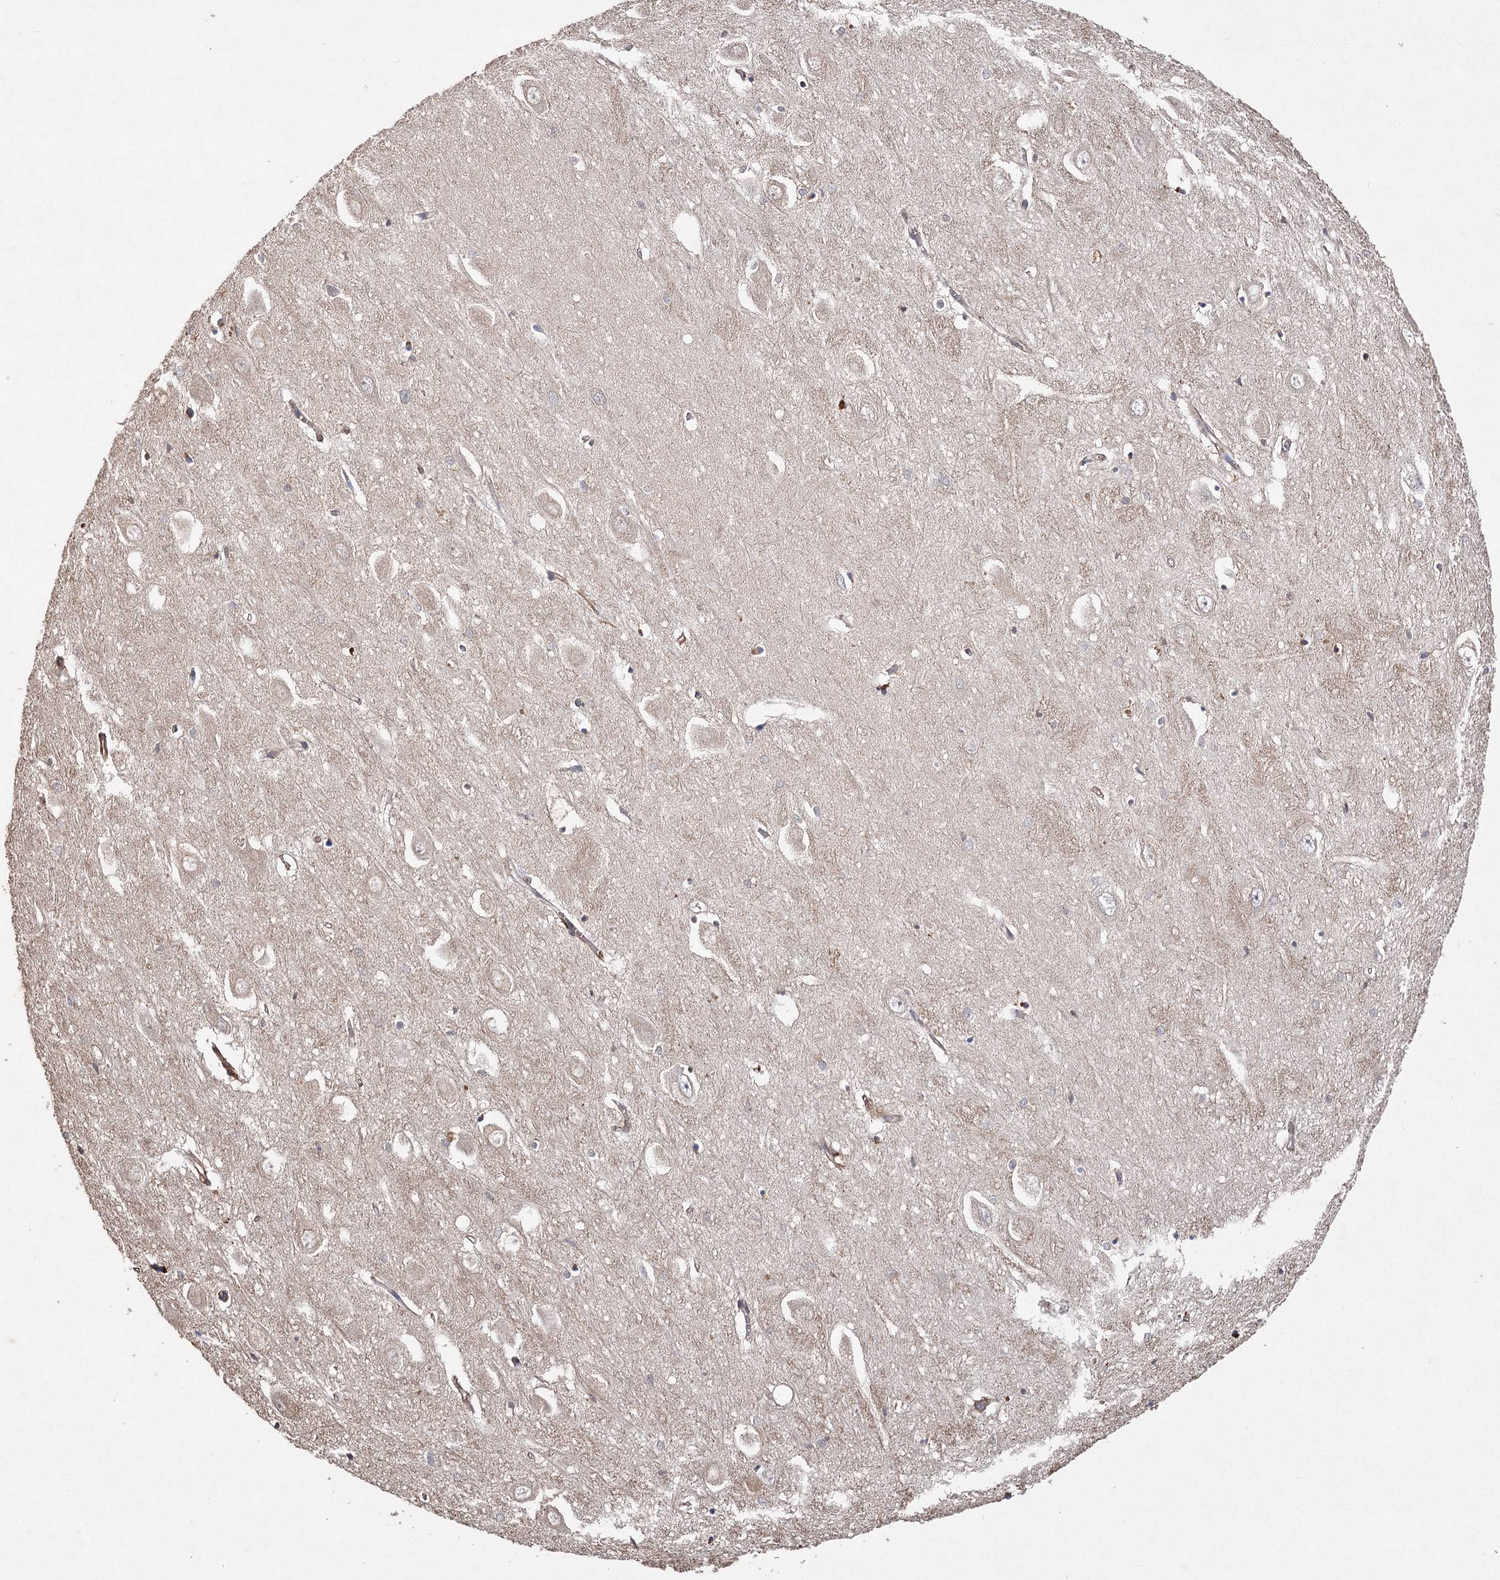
{"staining": {"intensity": "negative", "quantity": "none", "location": "none"}, "tissue": "hippocampus", "cell_type": "Glial cells", "image_type": "normal", "snomed": [{"axis": "morphology", "description": "Normal tissue, NOS"}, {"axis": "topography", "description": "Hippocampus"}], "caption": "Glial cells show no significant protein staining in benign hippocampus.", "gene": "OBSL1", "patient": {"sex": "female", "age": 64}}